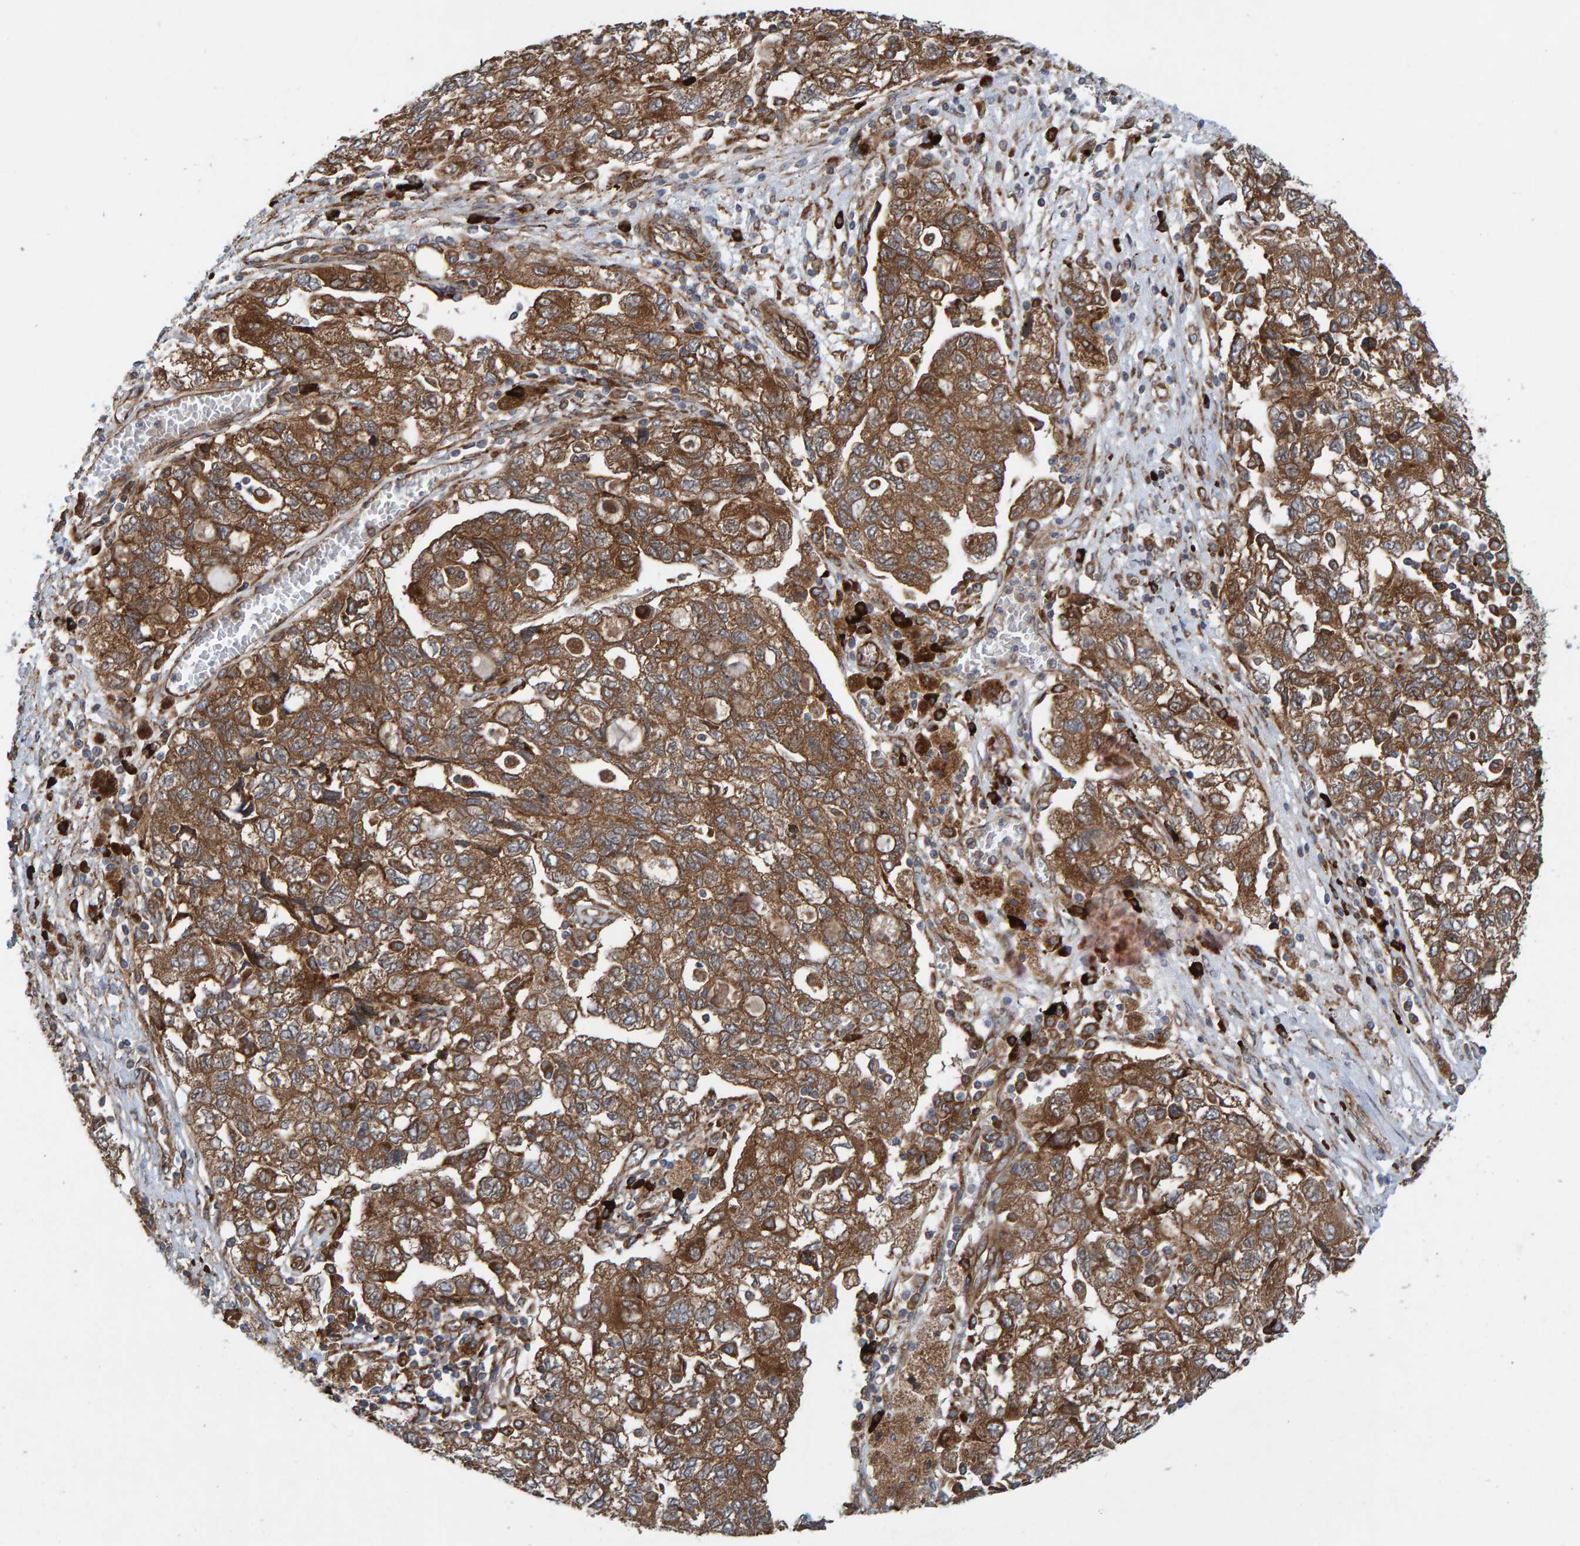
{"staining": {"intensity": "moderate", "quantity": ">75%", "location": "cytoplasmic/membranous"}, "tissue": "ovarian cancer", "cell_type": "Tumor cells", "image_type": "cancer", "snomed": [{"axis": "morphology", "description": "Carcinoma, NOS"}, {"axis": "morphology", "description": "Cystadenocarcinoma, serous, NOS"}, {"axis": "topography", "description": "Ovary"}], "caption": "Tumor cells demonstrate moderate cytoplasmic/membranous staining in approximately >75% of cells in ovarian cancer (carcinoma).", "gene": "KIAA0753", "patient": {"sex": "female", "age": 69}}